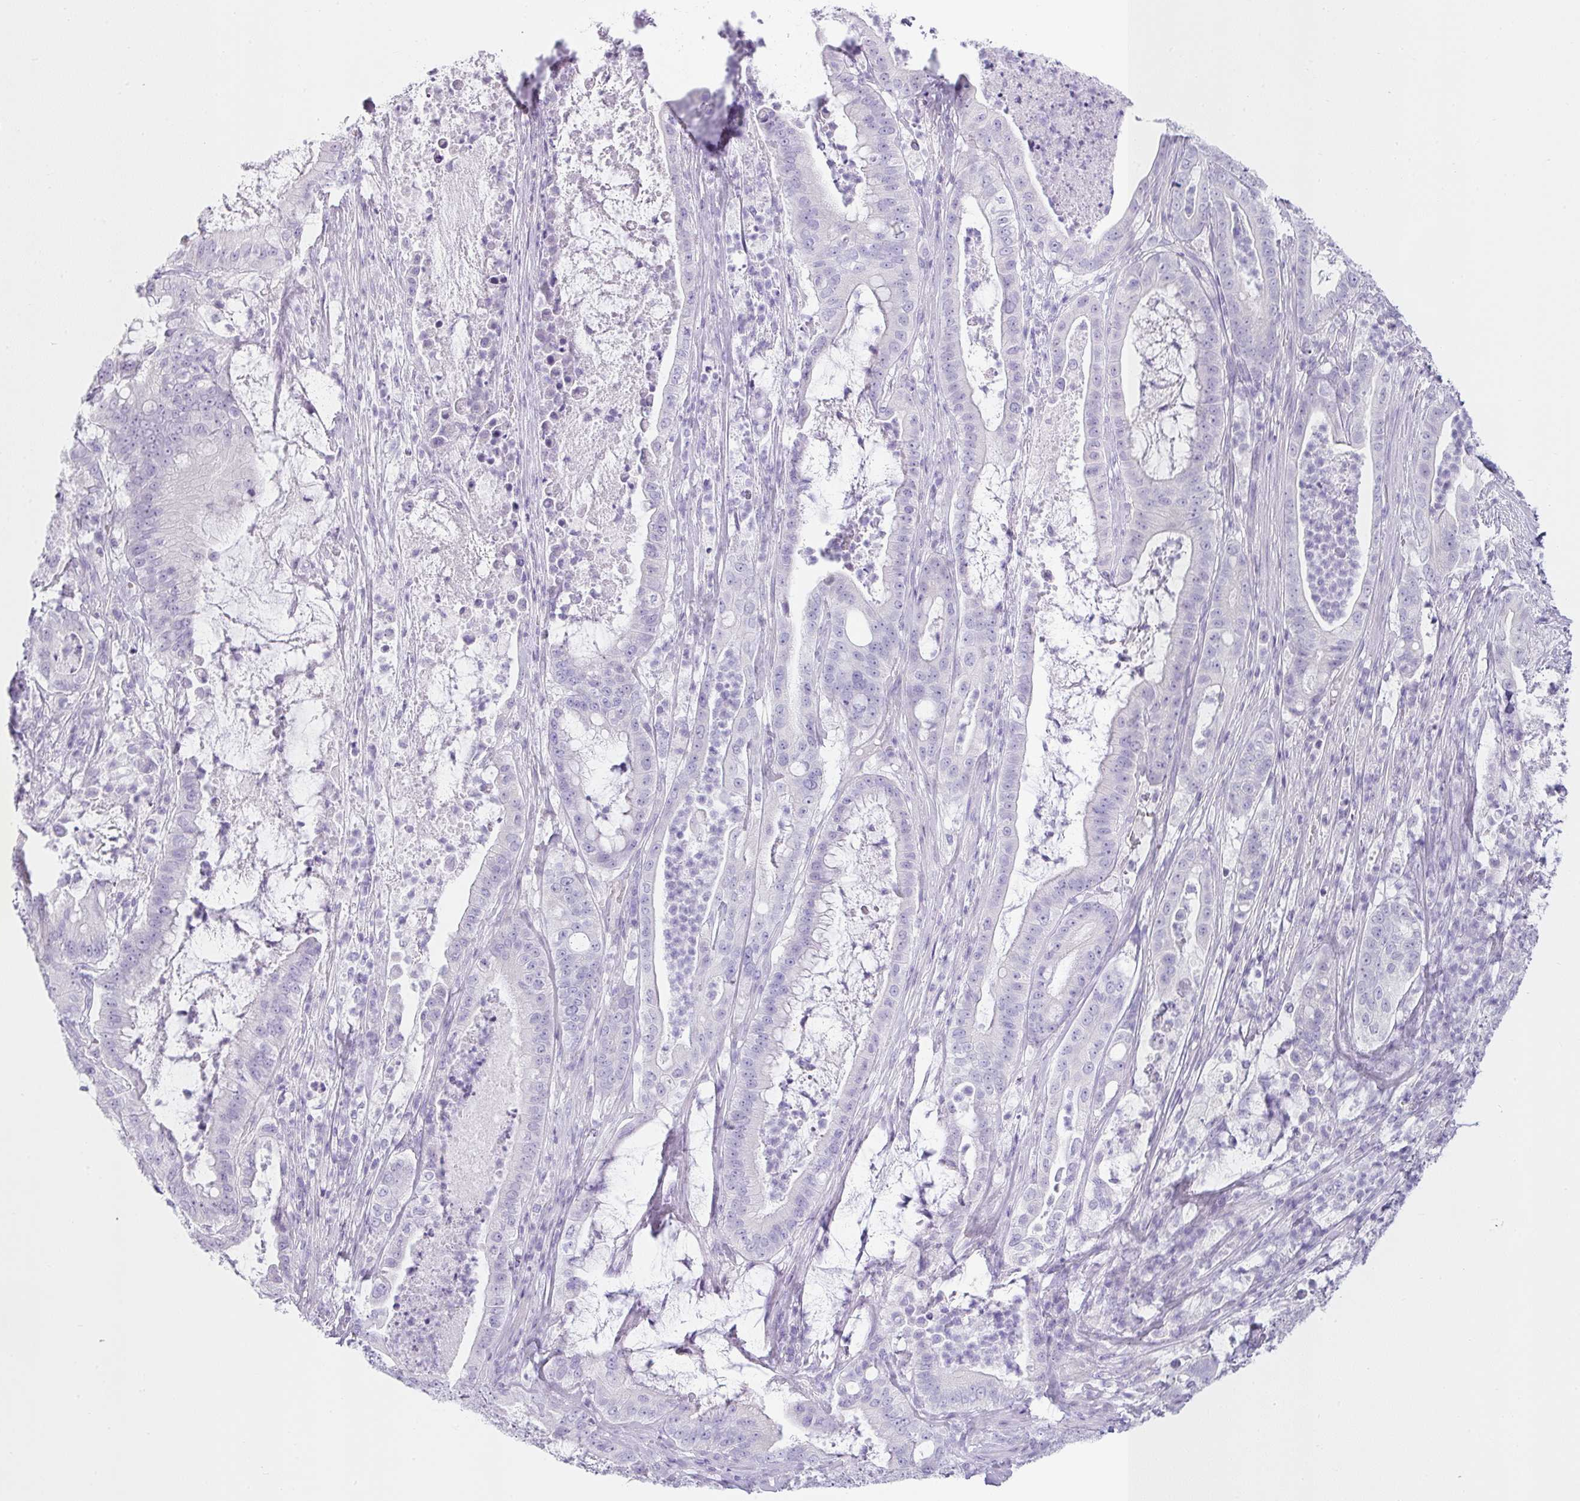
{"staining": {"intensity": "negative", "quantity": "none", "location": "none"}, "tissue": "pancreatic cancer", "cell_type": "Tumor cells", "image_type": "cancer", "snomed": [{"axis": "morphology", "description": "Adenocarcinoma, NOS"}, {"axis": "topography", "description": "Pancreas"}], "caption": "Tumor cells are negative for protein expression in human pancreatic cancer (adenocarcinoma).", "gene": "VCY1B", "patient": {"sex": "male", "age": 71}}